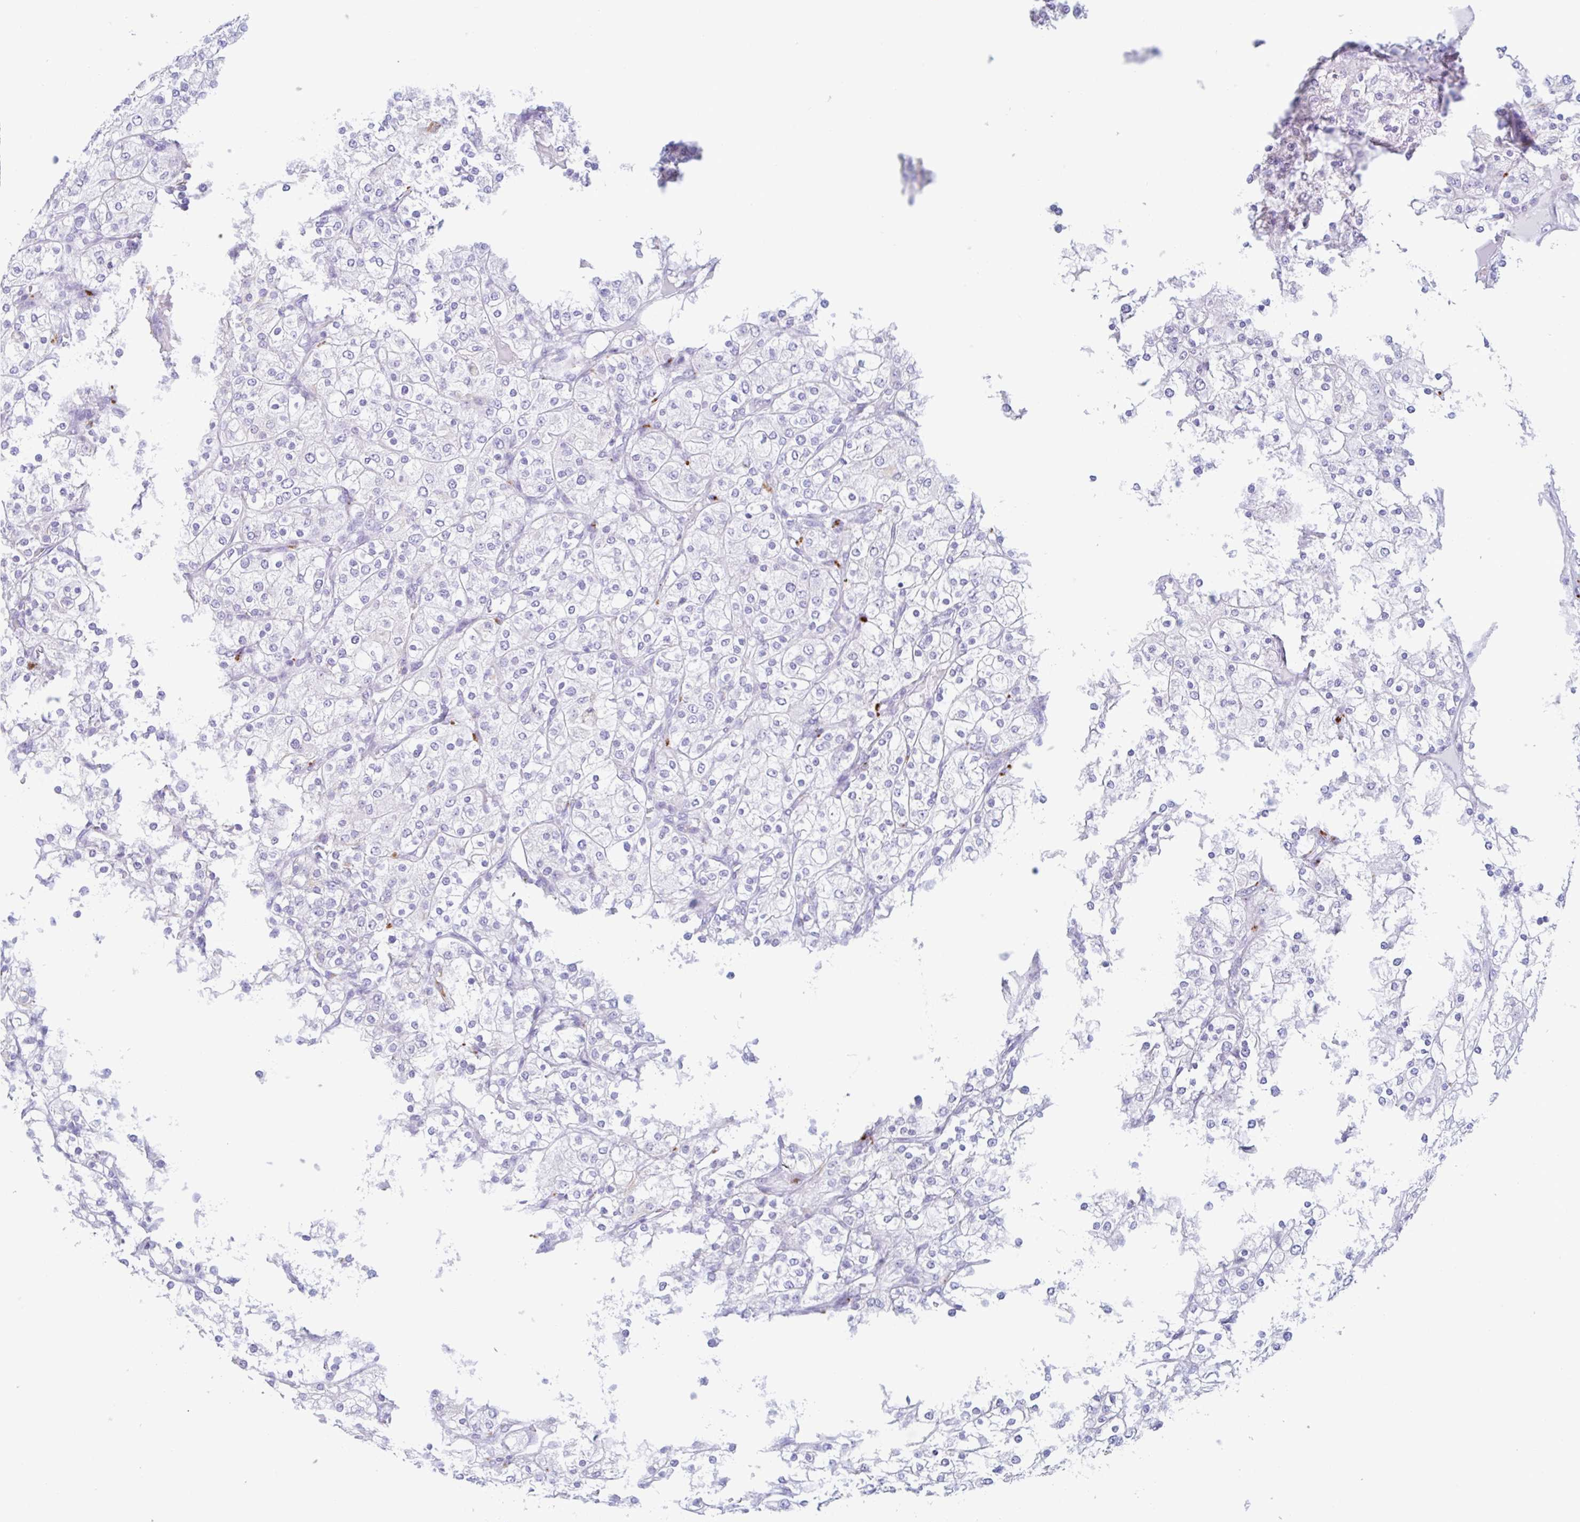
{"staining": {"intensity": "negative", "quantity": "none", "location": "none"}, "tissue": "renal cancer", "cell_type": "Tumor cells", "image_type": "cancer", "snomed": [{"axis": "morphology", "description": "Adenocarcinoma, NOS"}, {"axis": "topography", "description": "Kidney"}], "caption": "There is no significant positivity in tumor cells of adenocarcinoma (renal). (Immunohistochemistry (ihc), brightfield microscopy, high magnification).", "gene": "DTWD2", "patient": {"sex": "male", "age": 80}}